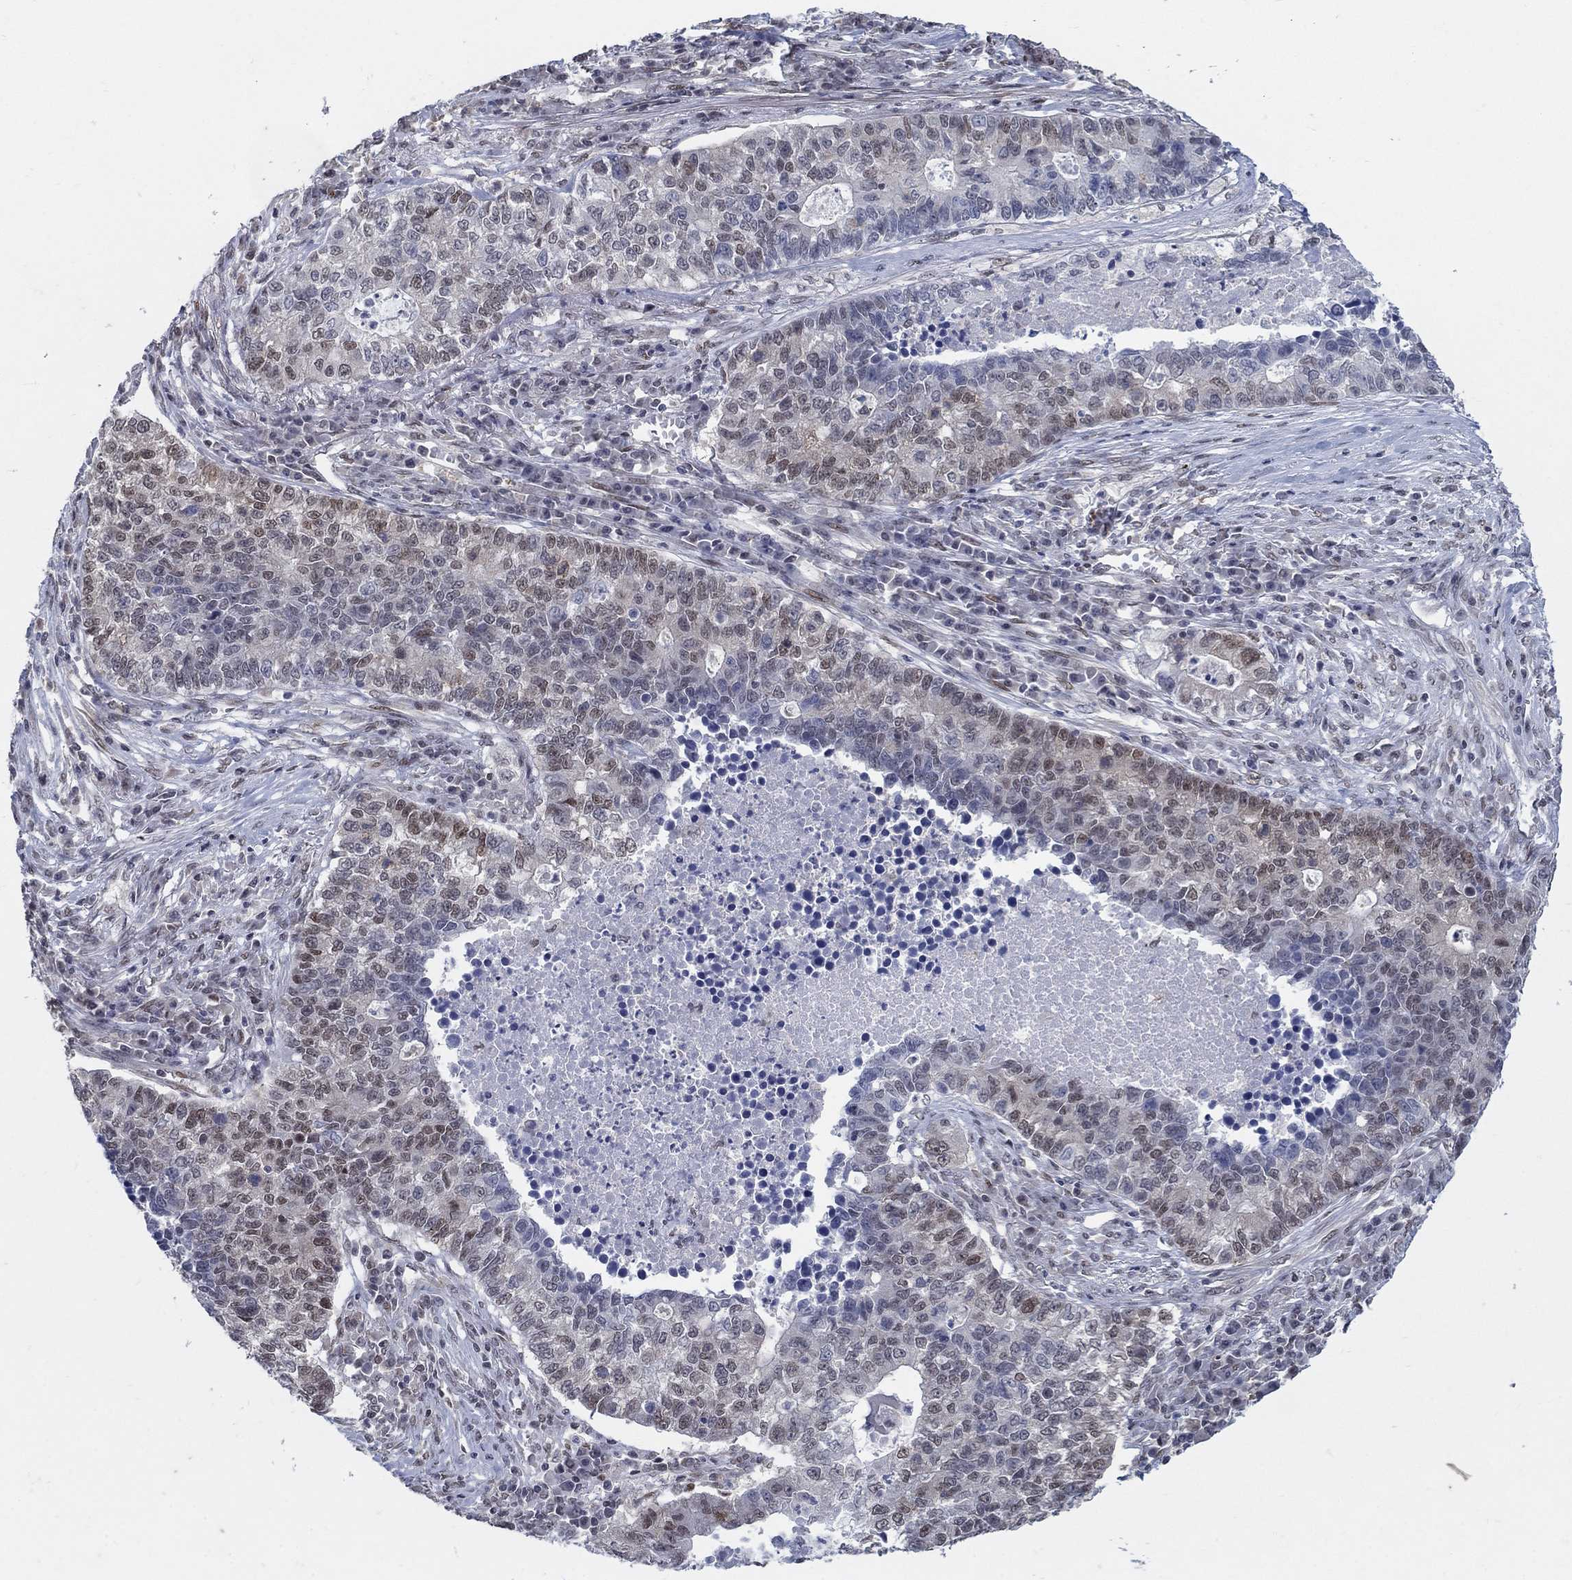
{"staining": {"intensity": "moderate", "quantity": "<25%", "location": "nuclear"}, "tissue": "lung cancer", "cell_type": "Tumor cells", "image_type": "cancer", "snomed": [{"axis": "morphology", "description": "Adenocarcinoma, NOS"}, {"axis": "topography", "description": "Lung"}], "caption": "Adenocarcinoma (lung) stained with a protein marker reveals moderate staining in tumor cells.", "gene": "CENPE", "patient": {"sex": "male", "age": 57}}